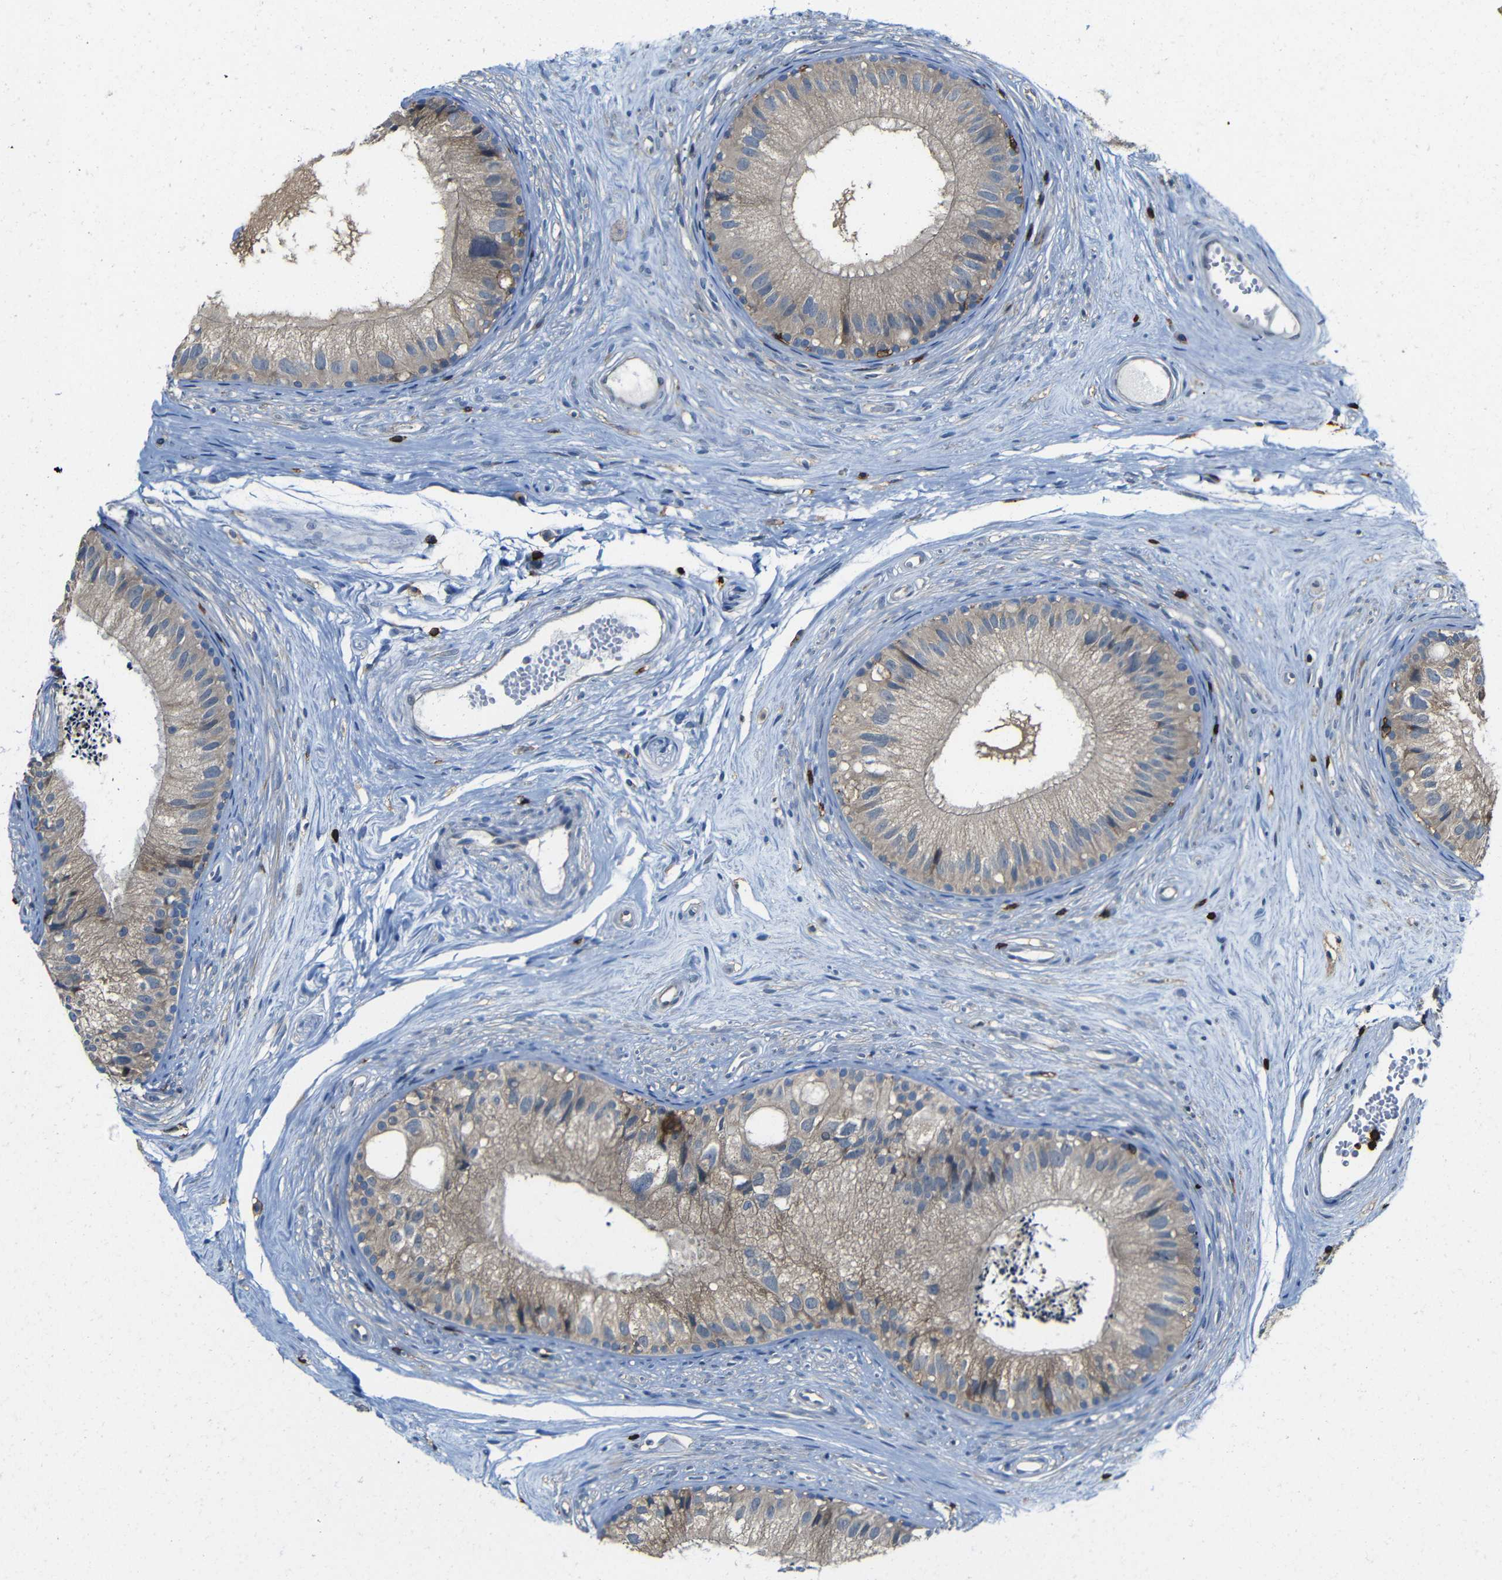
{"staining": {"intensity": "weak", "quantity": ">75%", "location": "cytoplasmic/membranous"}, "tissue": "epididymis", "cell_type": "Glandular cells", "image_type": "normal", "snomed": [{"axis": "morphology", "description": "Normal tissue, NOS"}, {"axis": "topography", "description": "Epididymis"}], "caption": "A histopathology image of epididymis stained for a protein displays weak cytoplasmic/membranous brown staining in glandular cells.", "gene": "P2RY12", "patient": {"sex": "male", "age": 56}}